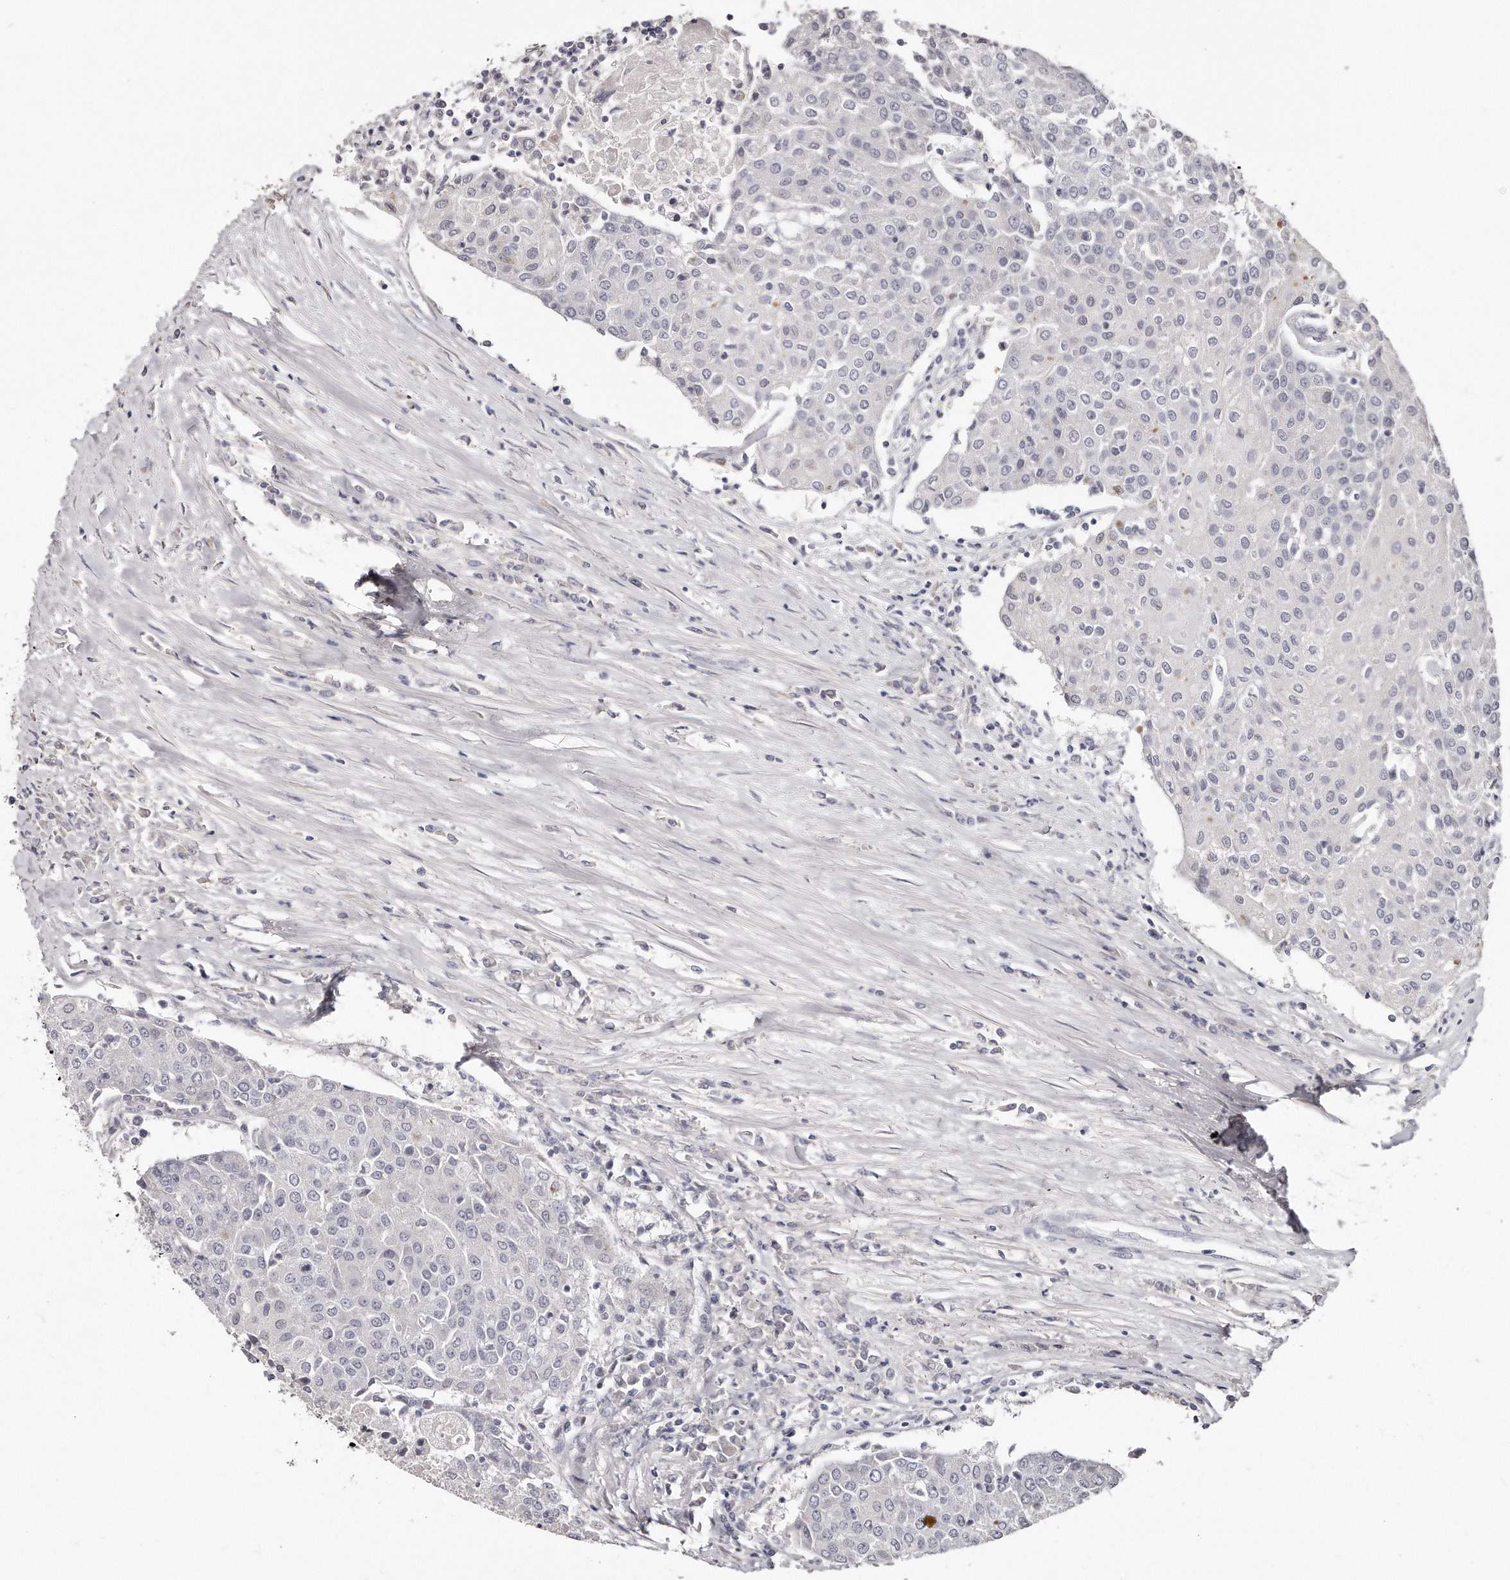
{"staining": {"intensity": "negative", "quantity": "none", "location": "none"}, "tissue": "urothelial cancer", "cell_type": "Tumor cells", "image_type": "cancer", "snomed": [{"axis": "morphology", "description": "Urothelial carcinoma, High grade"}, {"axis": "topography", "description": "Urinary bladder"}], "caption": "The immunohistochemistry (IHC) photomicrograph has no significant expression in tumor cells of urothelial cancer tissue.", "gene": "TTLL4", "patient": {"sex": "female", "age": 85}}